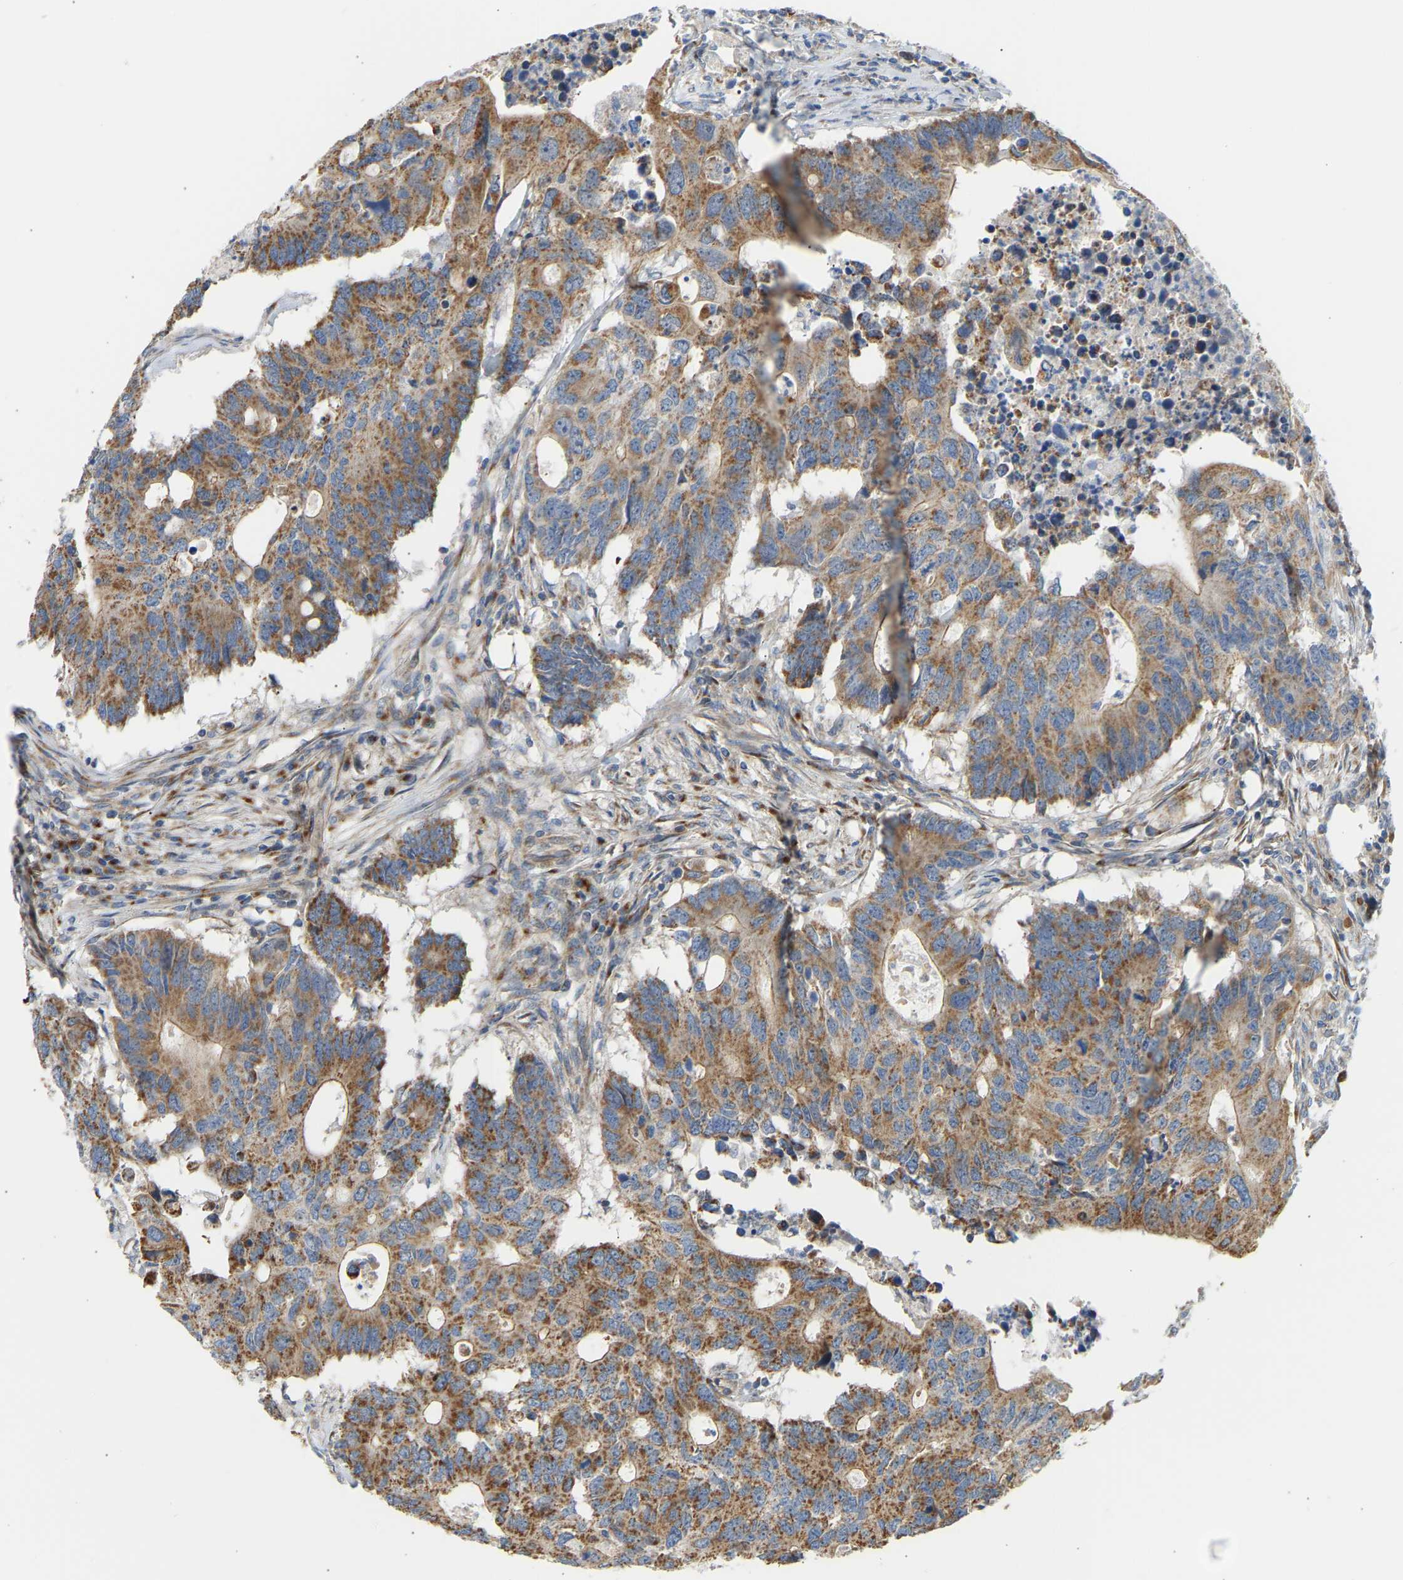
{"staining": {"intensity": "moderate", "quantity": ">75%", "location": "cytoplasmic/membranous"}, "tissue": "colorectal cancer", "cell_type": "Tumor cells", "image_type": "cancer", "snomed": [{"axis": "morphology", "description": "Adenocarcinoma, NOS"}, {"axis": "topography", "description": "Colon"}], "caption": "The image exhibits a brown stain indicating the presence of a protein in the cytoplasmic/membranous of tumor cells in colorectal adenocarcinoma.", "gene": "YIPF2", "patient": {"sex": "male", "age": 71}}